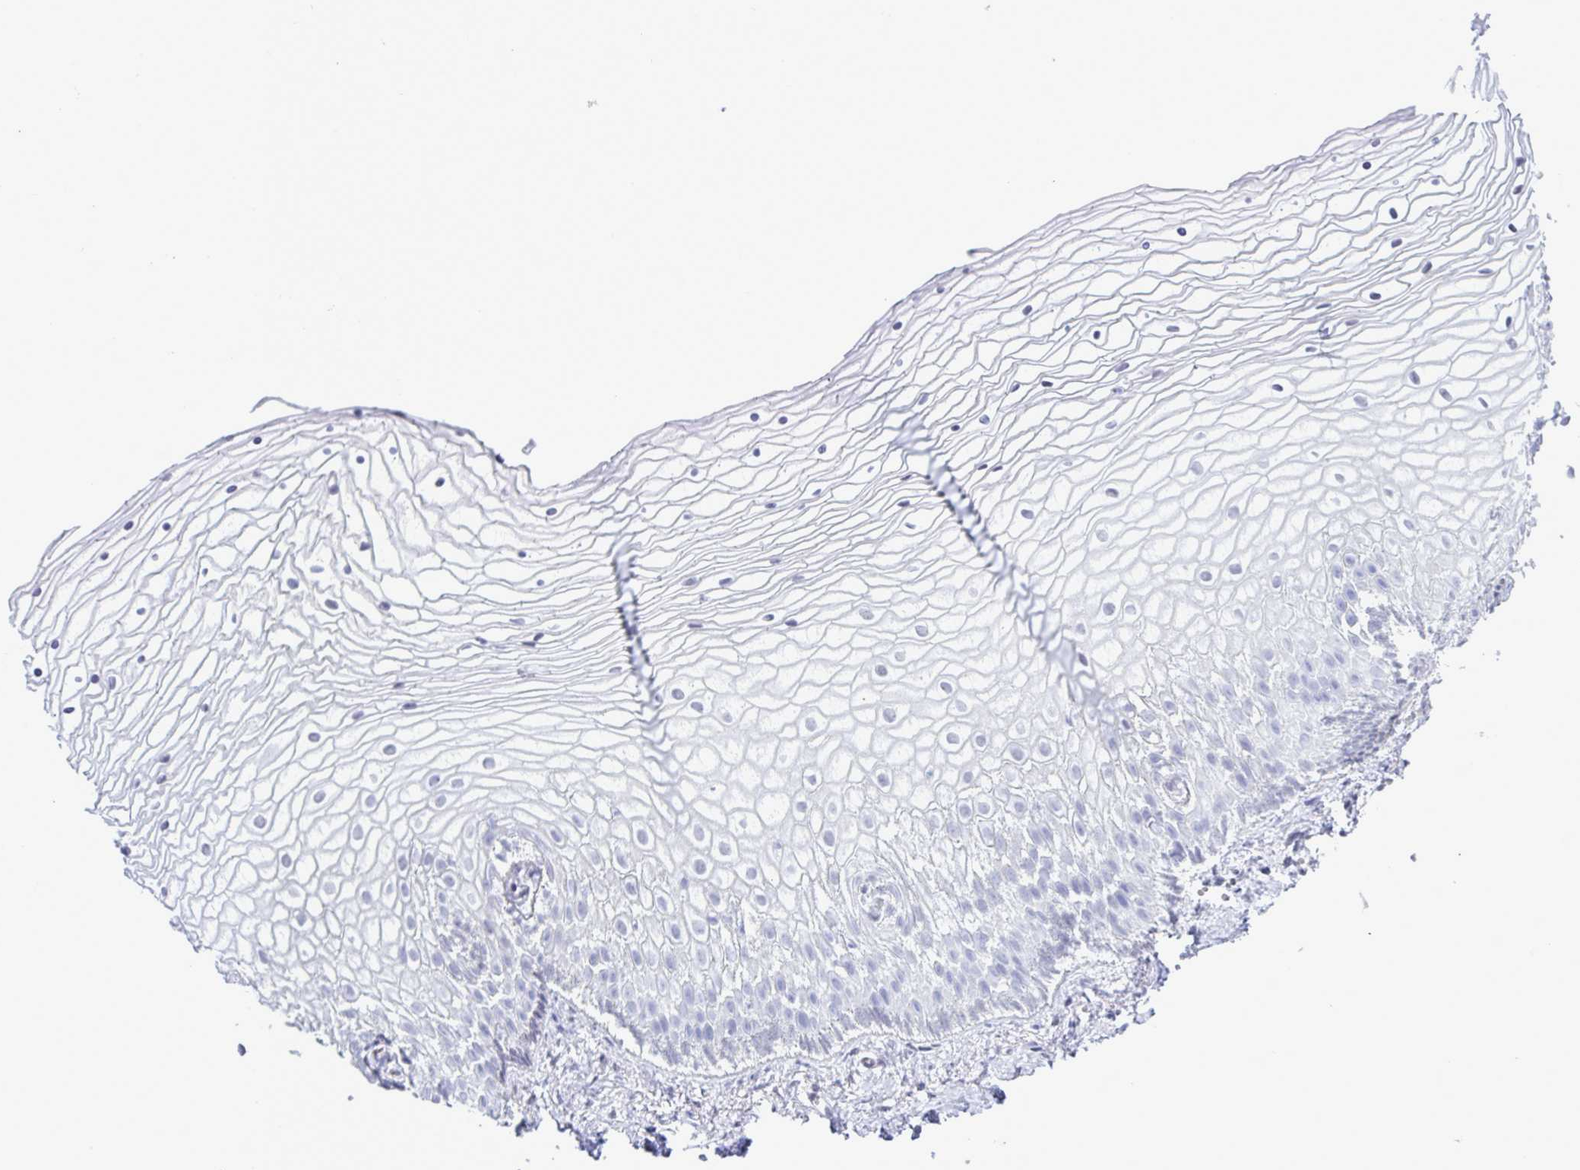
{"staining": {"intensity": "negative", "quantity": "none", "location": "none"}, "tissue": "vagina", "cell_type": "Squamous epithelial cells", "image_type": "normal", "snomed": [{"axis": "morphology", "description": "Normal tissue, NOS"}, {"axis": "topography", "description": "Vagina"}], "caption": "Photomicrograph shows no protein positivity in squamous epithelial cells of normal vagina. Brightfield microscopy of immunohistochemistry (IHC) stained with DAB (brown) and hematoxylin (blue), captured at high magnification.", "gene": "MFSD4A", "patient": {"sex": "female", "age": 56}}